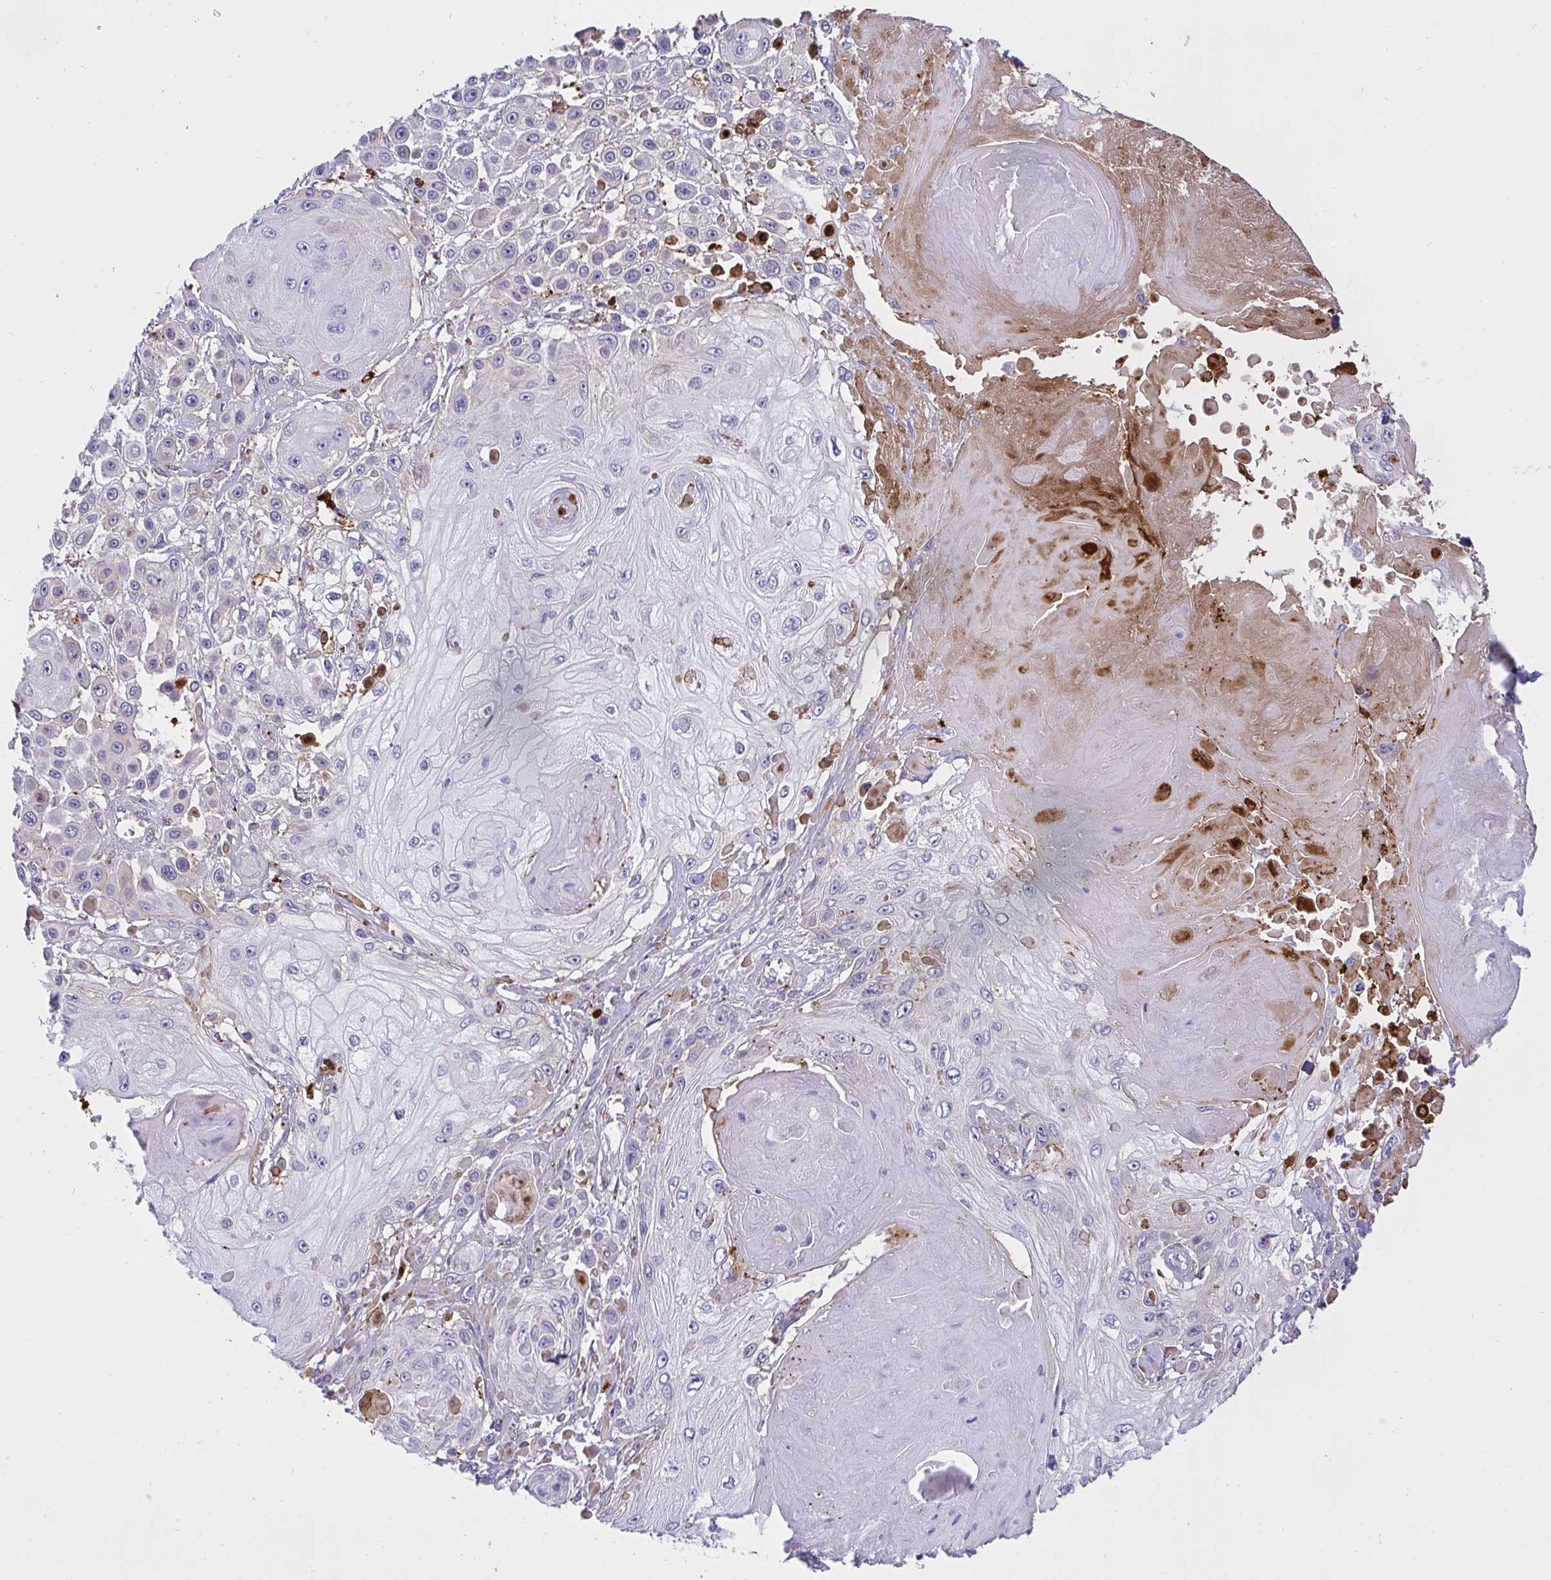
{"staining": {"intensity": "weak", "quantity": "<25%", "location": "cytoplasmic/membranous"}, "tissue": "skin cancer", "cell_type": "Tumor cells", "image_type": "cancer", "snomed": [{"axis": "morphology", "description": "Squamous cell carcinoma, NOS"}, {"axis": "topography", "description": "Skin"}], "caption": "Tumor cells show no significant positivity in squamous cell carcinoma (skin). (Stains: DAB (3,3'-diaminobenzidine) IHC with hematoxylin counter stain, Microscopy: brightfield microscopy at high magnification).", "gene": "F2", "patient": {"sex": "male", "age": 67}}